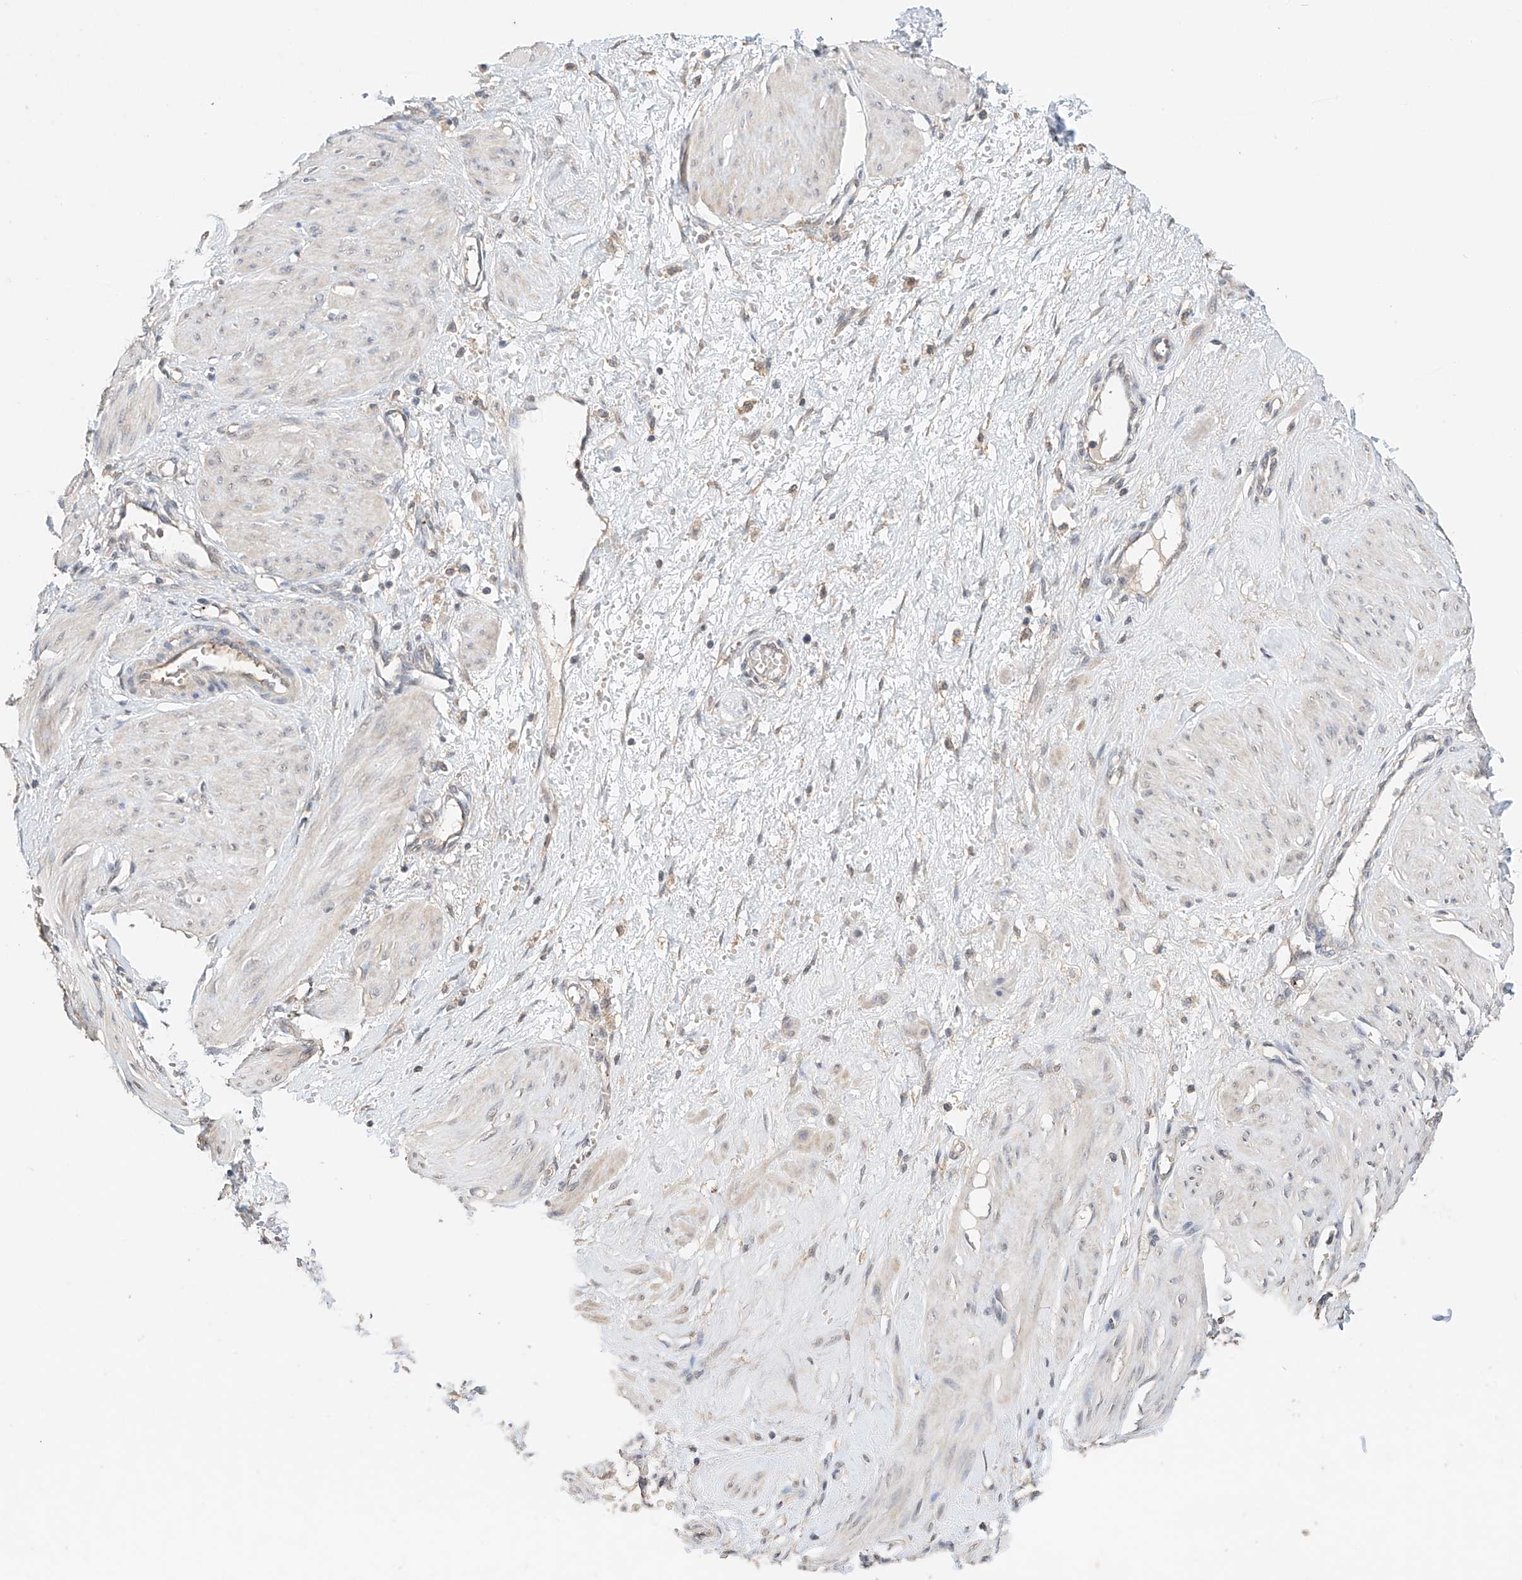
{"staining": {"intensity": "negative", "quantity": "none", "location": "none"}, "tissue": "smooth muscle", "cell_type": "Smooth muscle cells", "image_type": "normal", "snomed": [{"axis": "morphology", "description": "Normal tissue, NOS"}, {"axis": "topography", "description": "Endometrium"}], "caption": "Immunohistochemistry of normal smooth muscle demonstrates no positivity in smooth muscle cells. (DAB (3,3'-diaminobenzidine) immunohistochemistry (IHC) visualized using brightfield microscopy, high magnification).", "gene": "ZFHX2", "patient": {"sex": "female", "age": 33}}